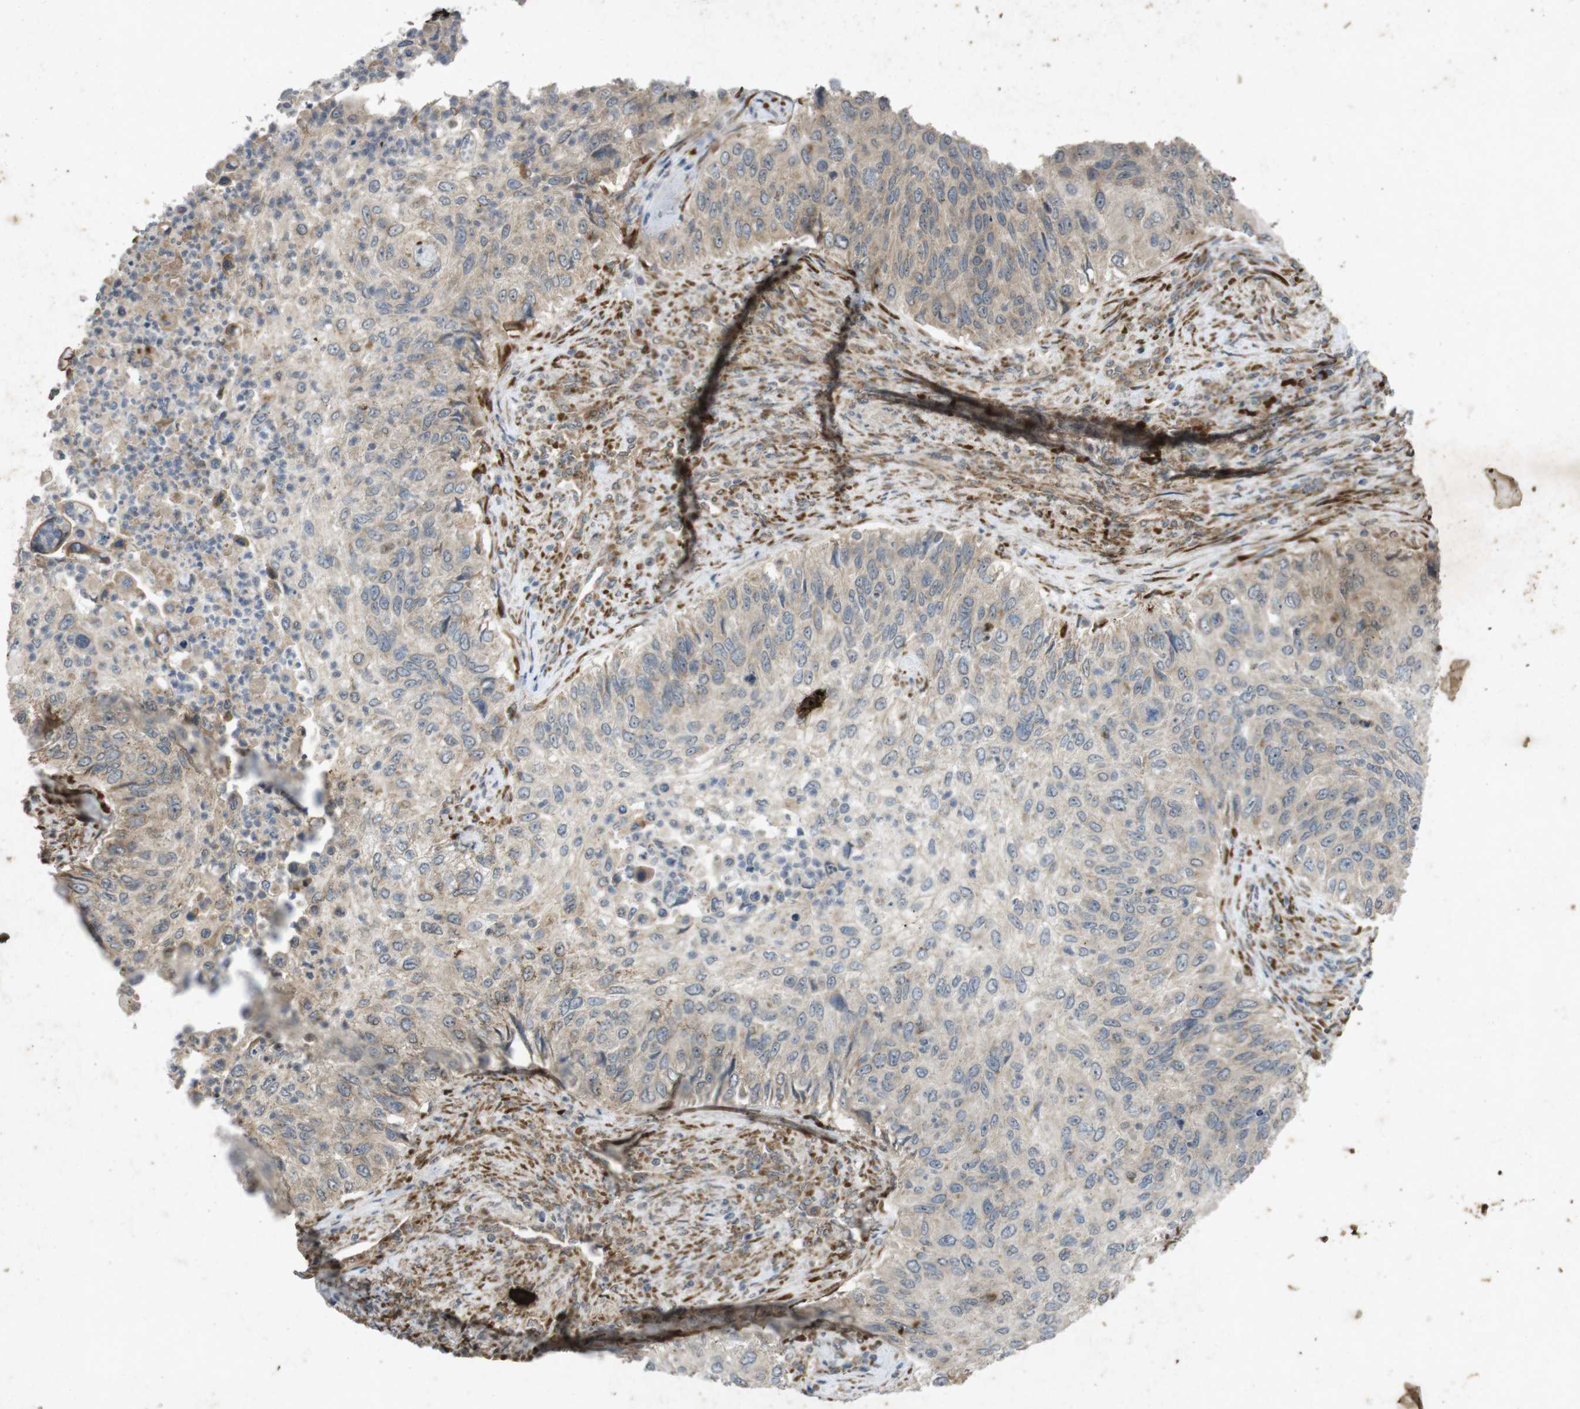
{"staining": {"intensity": "weak", "quantity": ">75%", "location": "cytoplasmic/membranous"}, "tissue": "urothelial cancer", "cell_type": "Tumor cells", "image_type": "cancer", "snomed": [{"axis": "morphology", "description": "Urothelial carcinoma, High grade"}, {"axis": "topography", "description": "Urinary bladder"}], "caption": "The photomicrograph exhibits immunohistochemical staining of high-grade urothelial carcinoma. There is weak cytoplasmic/membranous positivity is present in approximately >75% of tumor cells. The staining was performed using DAB (3,3'-diaminobenzidine) to visualize the protein expression in brown, while the nuclei were stained in blue with hematoxylin (Magnification: 20x).", "gene": "FLCN", "patient": {"sex": "female", "age": 60}}